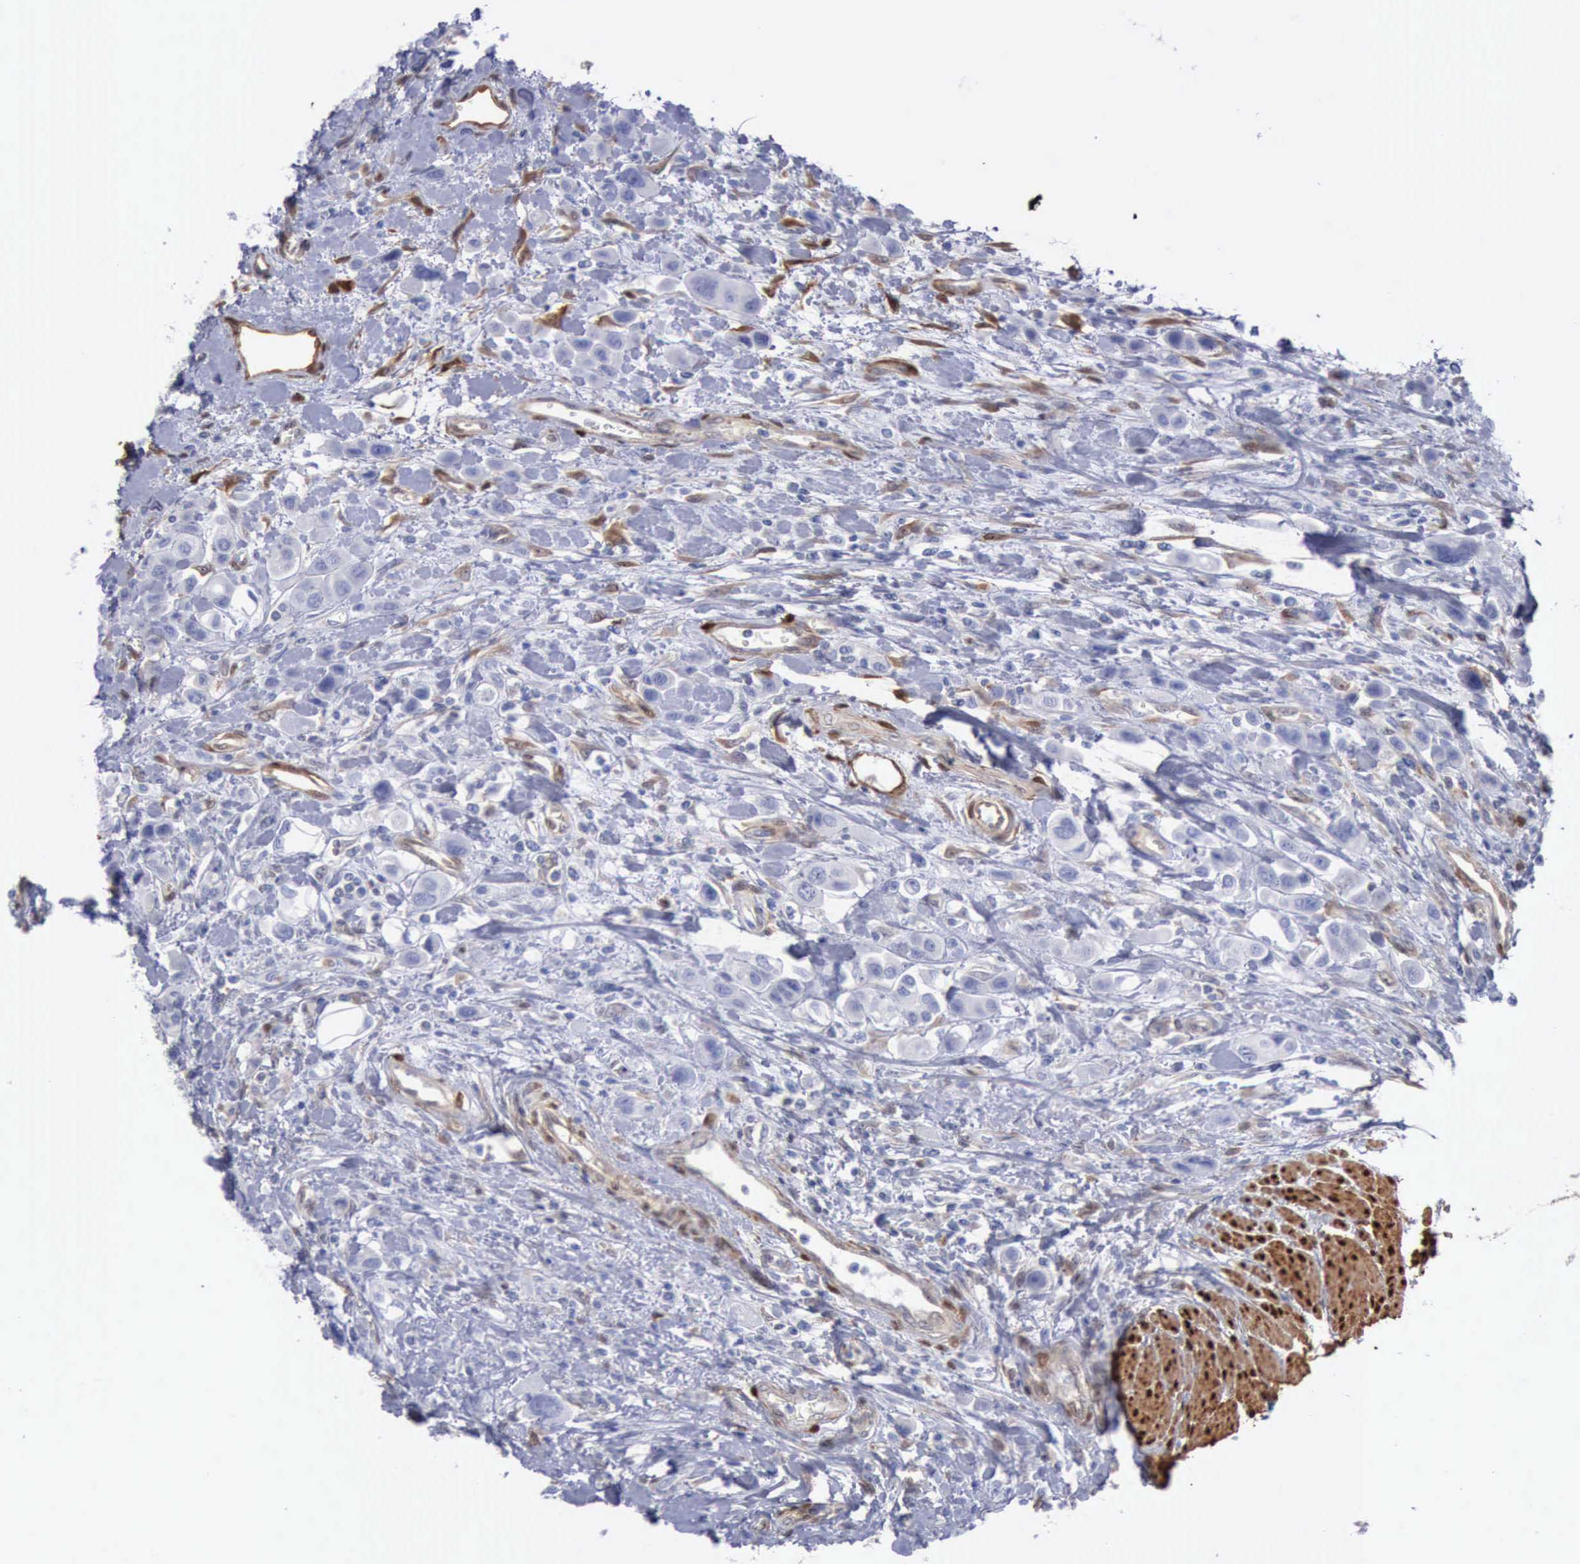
{"staining": {"intensity": "negative", "quantity": "none", "location": "none"}, "tissue": "urothelial cancer", "cell_type": "Tumor cells", "image_type": "cancer", "snomed": [{"axis": "morphology", "description": "Urothelial carcinoma, High grade"}, {"axis": "topography", "description": "Urinary bladder"}], "caption": "There is no significant expression in tumor cells of urothelial cancer.", "gene": "FHL1", "patient": {"sex": "male", "age": 50}}